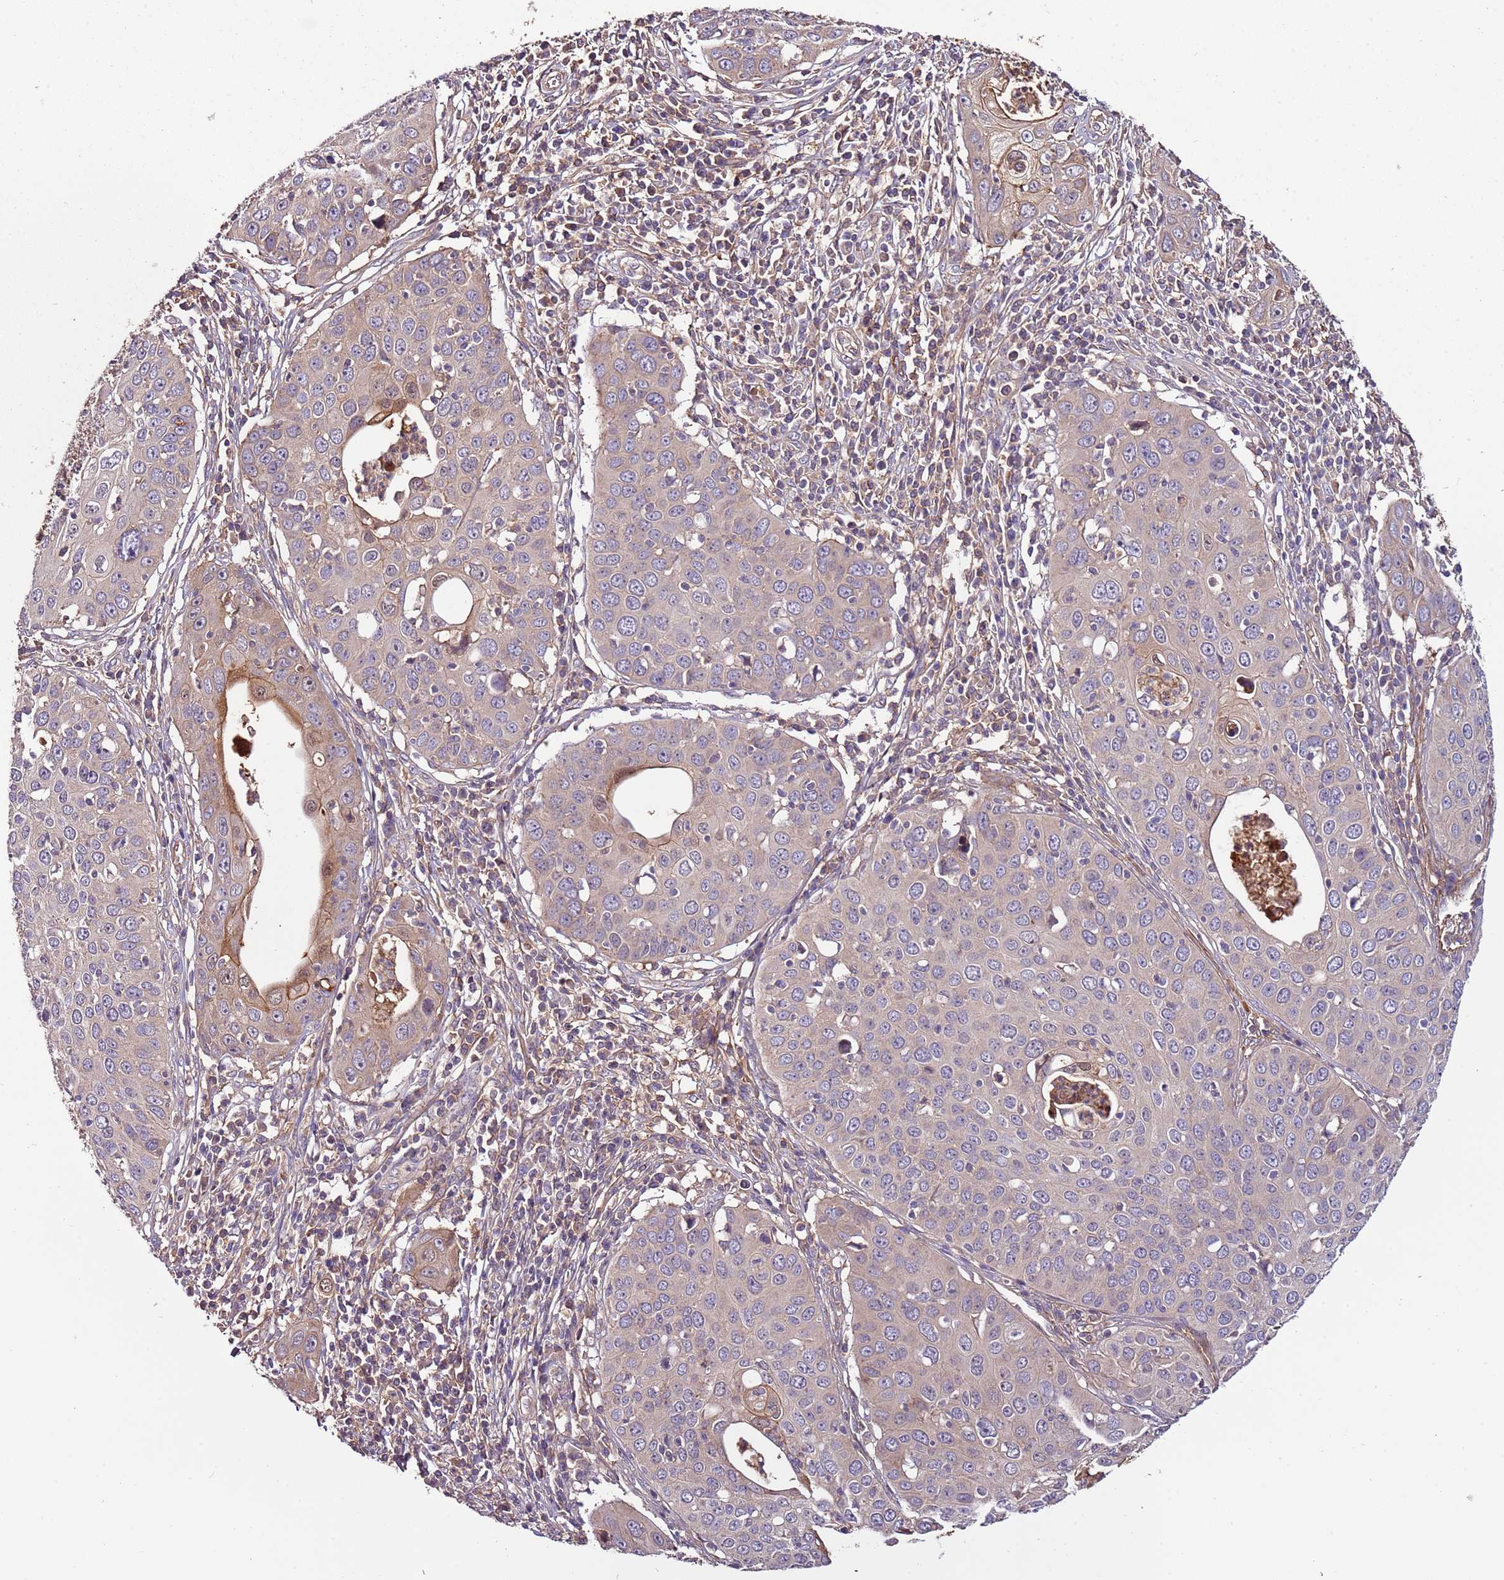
{"staining": {"intensity": "moderate", "quantity": "<25%", "location": "cytoplasmic/membranous"}, "tissue": "cervical cancer", "cell_type": "Tumor cells", "image_type": "cancer", "snomed": [{"axis": "morphology", "description": "Squamous cell carcinoma, NOS"}, {"axis": "topography", "description": "Cervix"}], "caption": "Squamous cell carcinoma (cervical) tissue shows moderate cytoplasmic/membranous staining in approximately <25% of tumor cells The protein of interest is stained brown, and the nuclei are stained in blue (DAB IHC with brightfield microscopy, high magnification).", "gene": "DENR", "patient": {"sex": "female", "age": 36}}